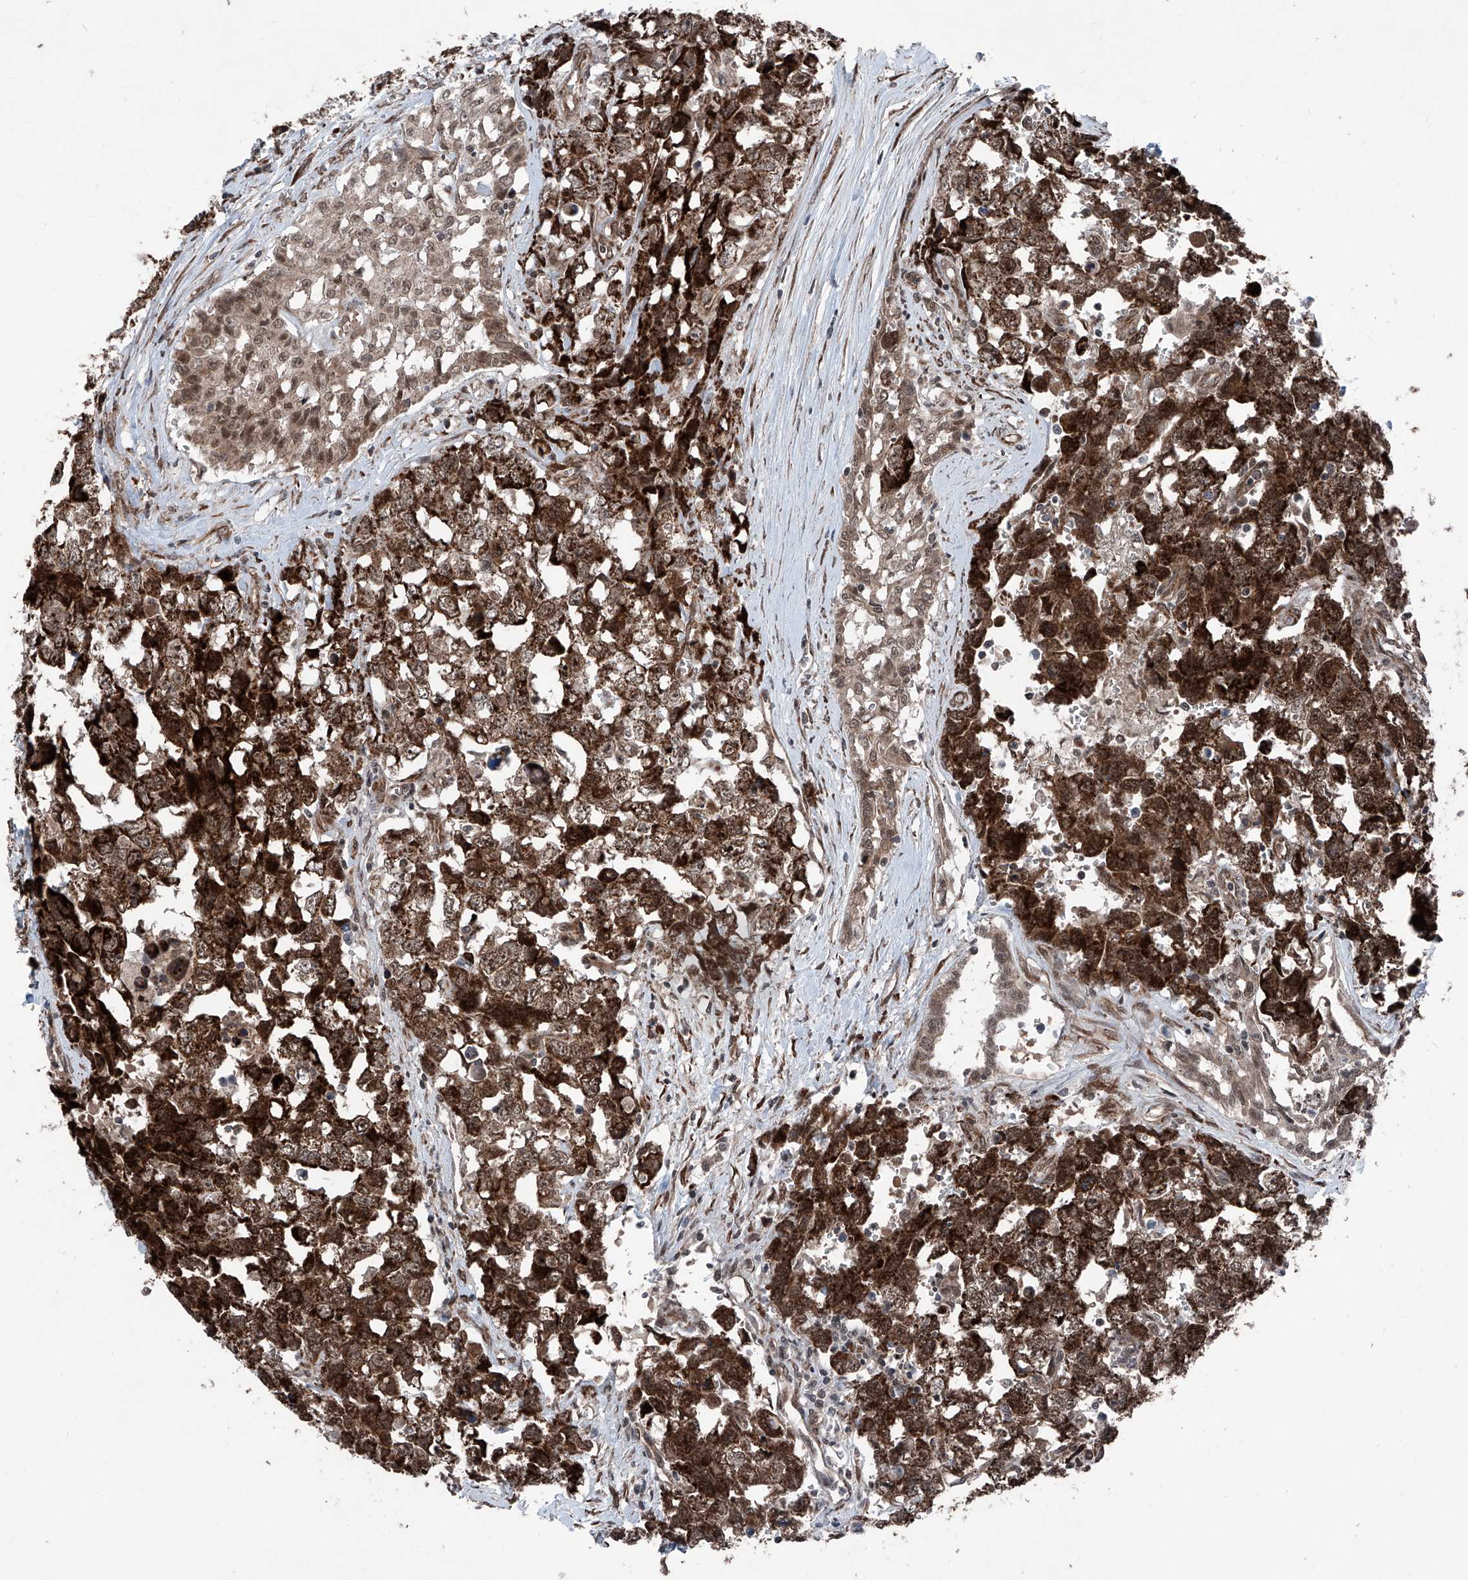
{"staining": {"intensity": "strong", "quantity": "25%-75%", "location": "cytoplasmic/membranous,nuclear"}, "tissue": "testis cancer", "cell_type": "Tumor cells", "image_type": "cancer", "snomed": [{"axis": "morphology", "description": "Carcinoma, Embryonal, NOS"}, {"axis": "topography", "description": "Testis"}], "caption": "Brown immunohistochemical staining in testis cancer (embryonal carcinoma) exhibits strong cytoplasmic/membranous and nuclear positivity in about 25%-75% of tumor cells.", "gene": "COA7", "patient": {"sex": "male", "age": 31}}